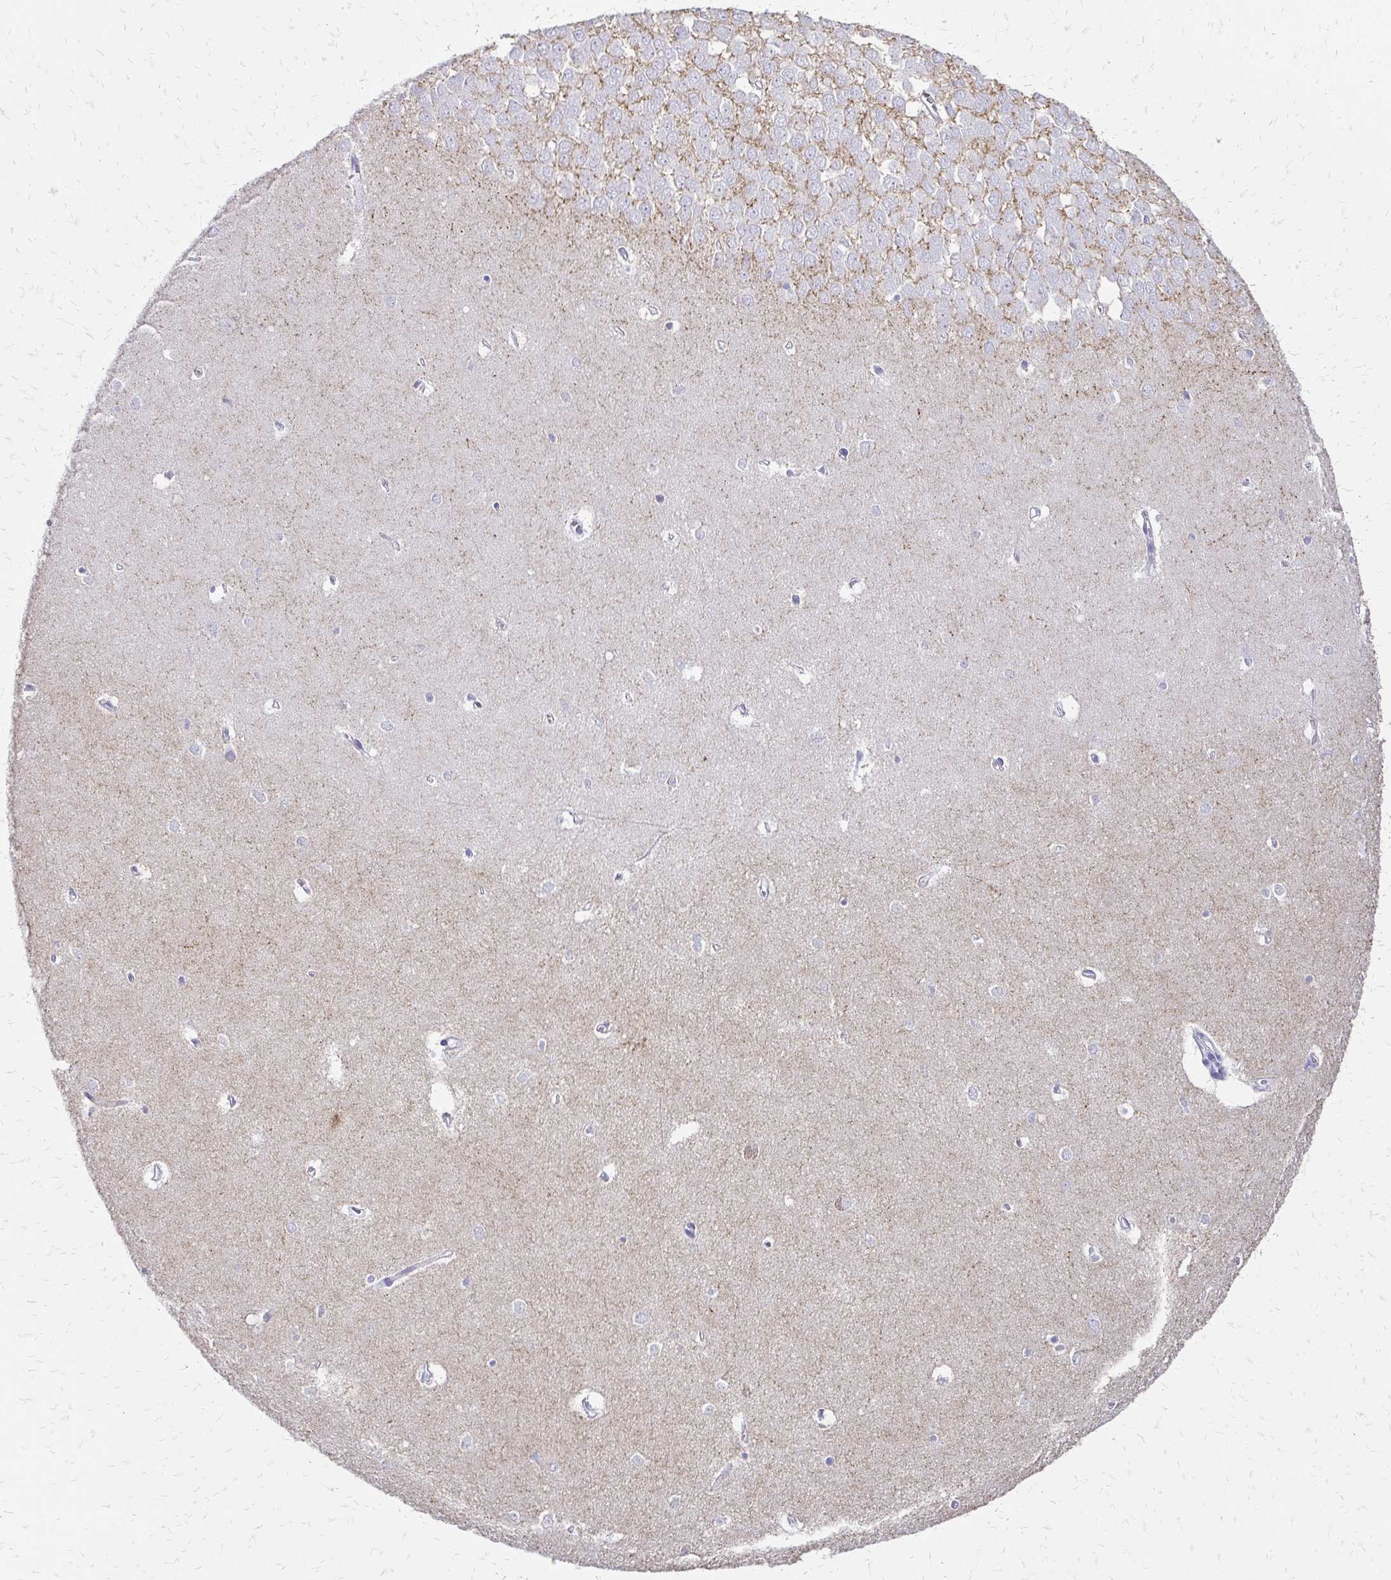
{"staining": {"intensity": "negative", "quantity": "none", "location": "none"}, "tissue": "hippocampus", "cell_type": "Glial cells", "image_type": "normal", "snomed": [{"axis": "morphology", "description": "Normal tissue, NOS"}, {"axis": "topography", "description": "Hippocampus"}], "caption": "An IHC photomicrograph of benign hippocampus is shown. There is no staining in glial cells of hippocampus.", "gene": "SLC32A1", "patient": {"sex": "female", "age": 64}}